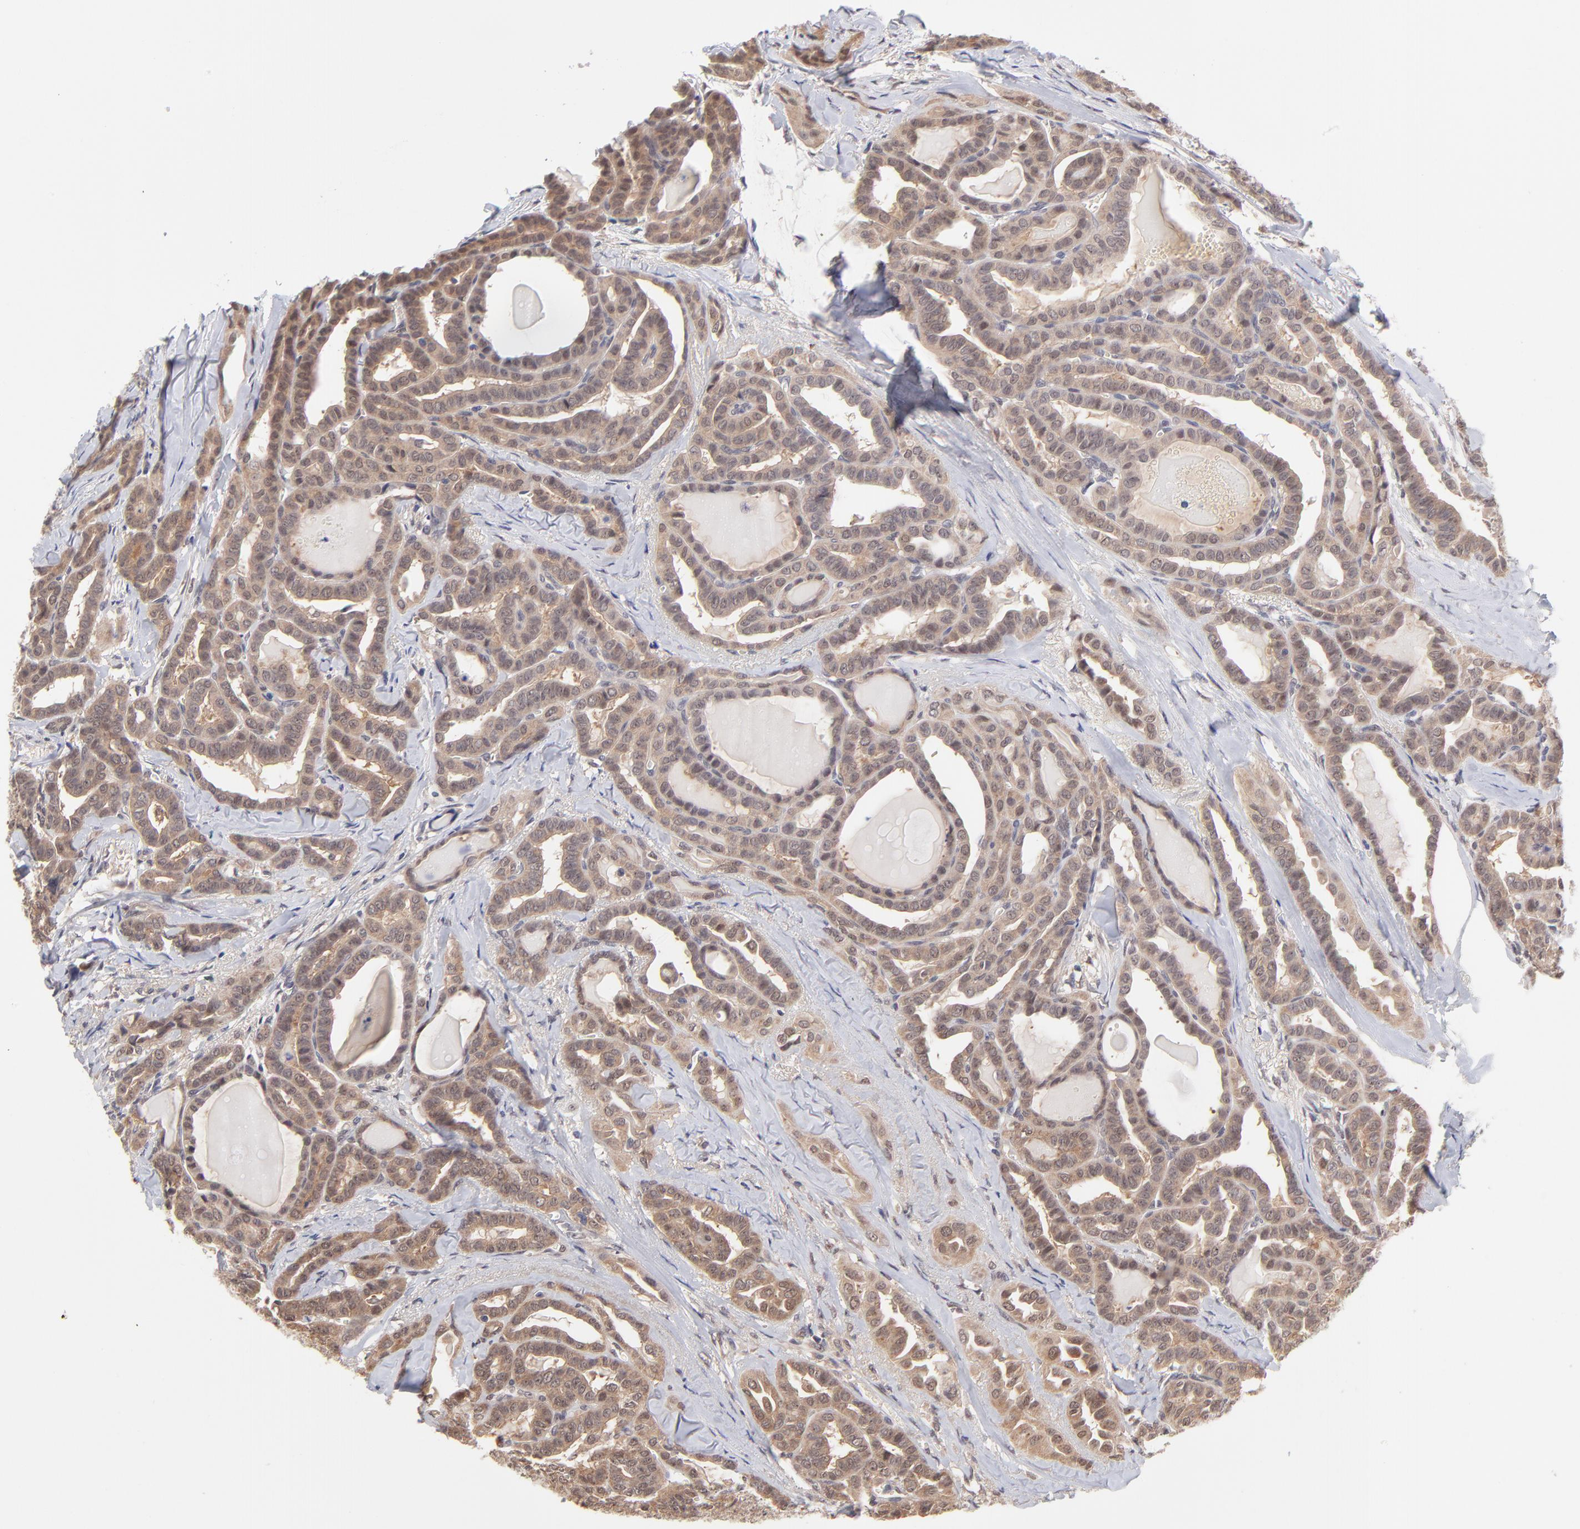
{"staining": {"intensity": "moderate", "quantity": ">75%", "location": "cytoplasmic/membranous"}, "tissue": "thyroid cancer", "cell_type": "Tumor cells", "image_type": "cancer", "snomed": [{"axis": "morphology", "description": "Carcinoma, NOS"}, {"axis": "topography", "description": "Thyroid gland"}], "caption": "Moderate cytoplasmic/membranous positivity is appreciated in about >75% of tumor cells in thyroid carcinoma. (DAB (3,3'-diaminobenzidine) = brown stain, brightfield microscopy at high magnification).", "gene": "UBE2E3", "patient": {"sex": "female", "age": 91}}